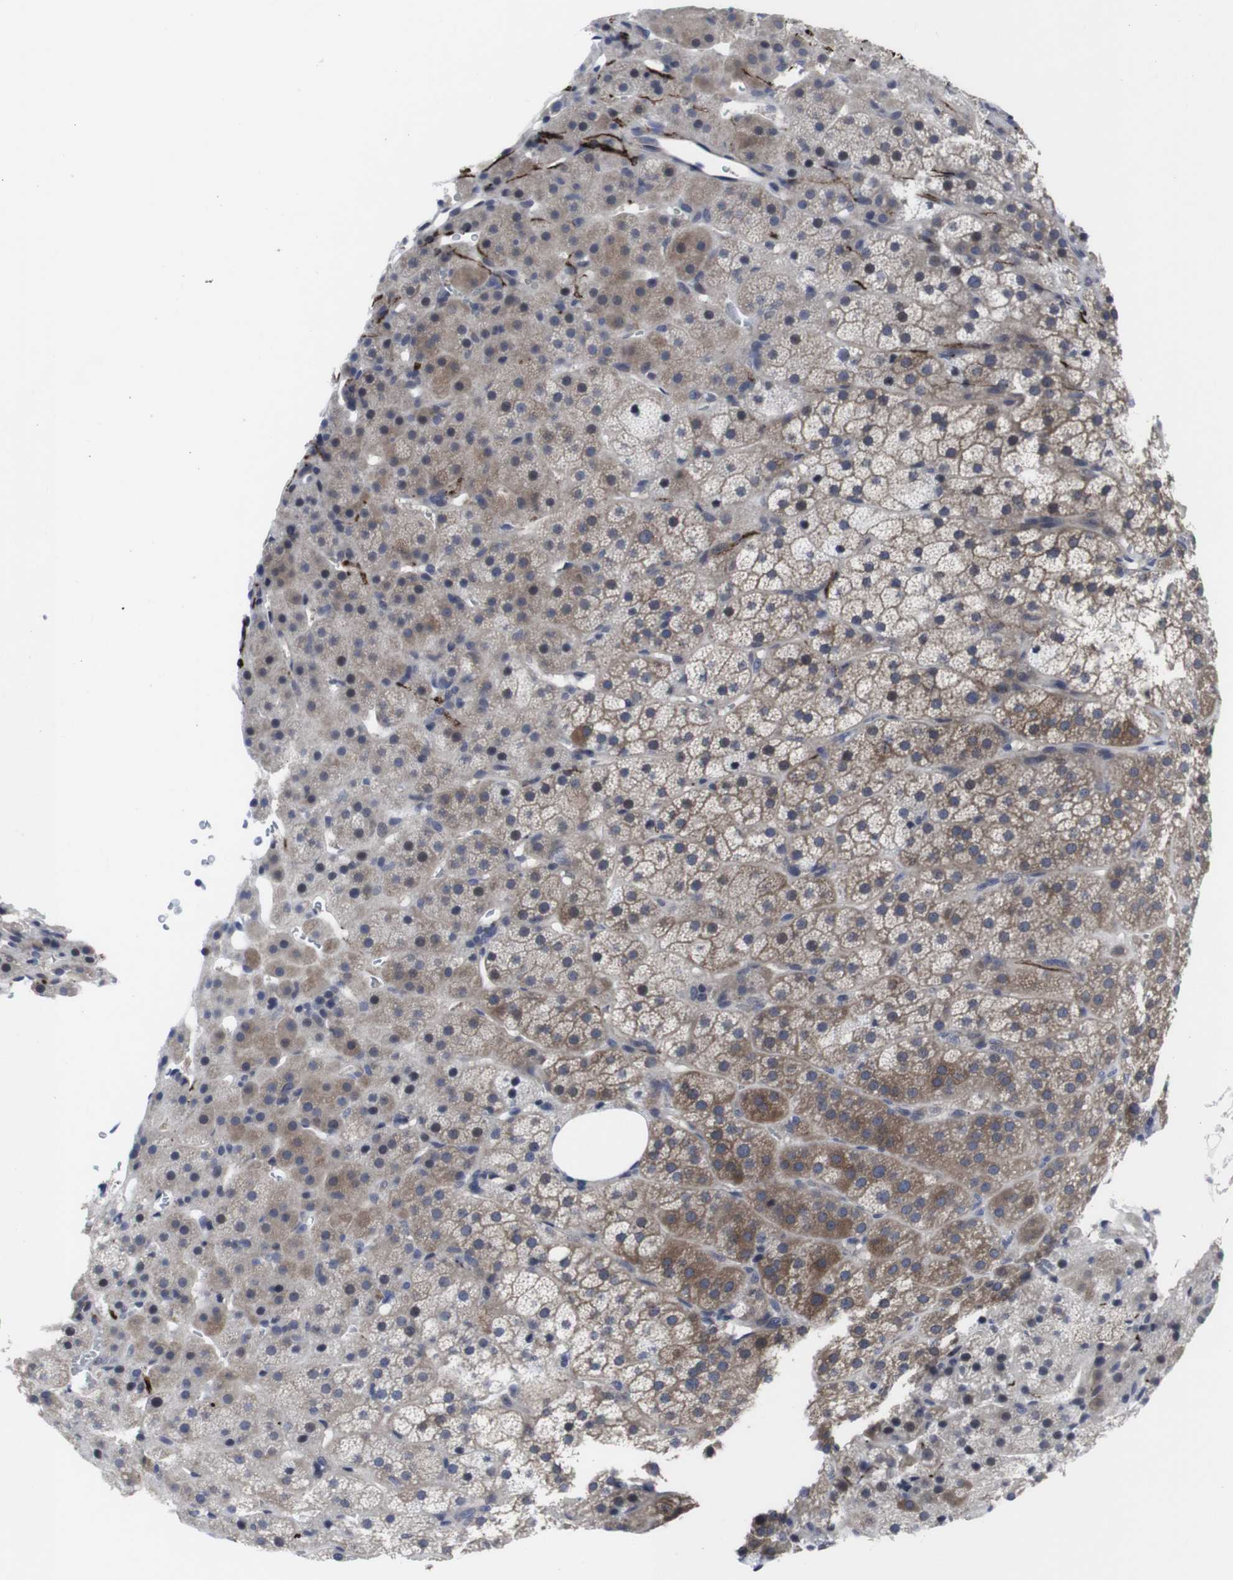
{"staining": {"intensity": "moderate", "quantity": "25%-75%", "location": "cytoplasmic/membranous"}, "tissue": "adrenal gland", "cell_type": "Glandular cells", "image_type": "normal", "snomed": [{"axis": "morphology", "description": "Normal tissue, NOS"}, {"axis": "topography", "description": "Adrenal gland"}], "caption": "Benign adrenal gland exhibits moderate cytoplasmic/membranous staining in about 25%-75% of glandular cells (DAB IHC, brown staining for protein, blue staining for nuclei)..", "gene": "HPRT1", "patient": {"sex": "female", "age": 57}}